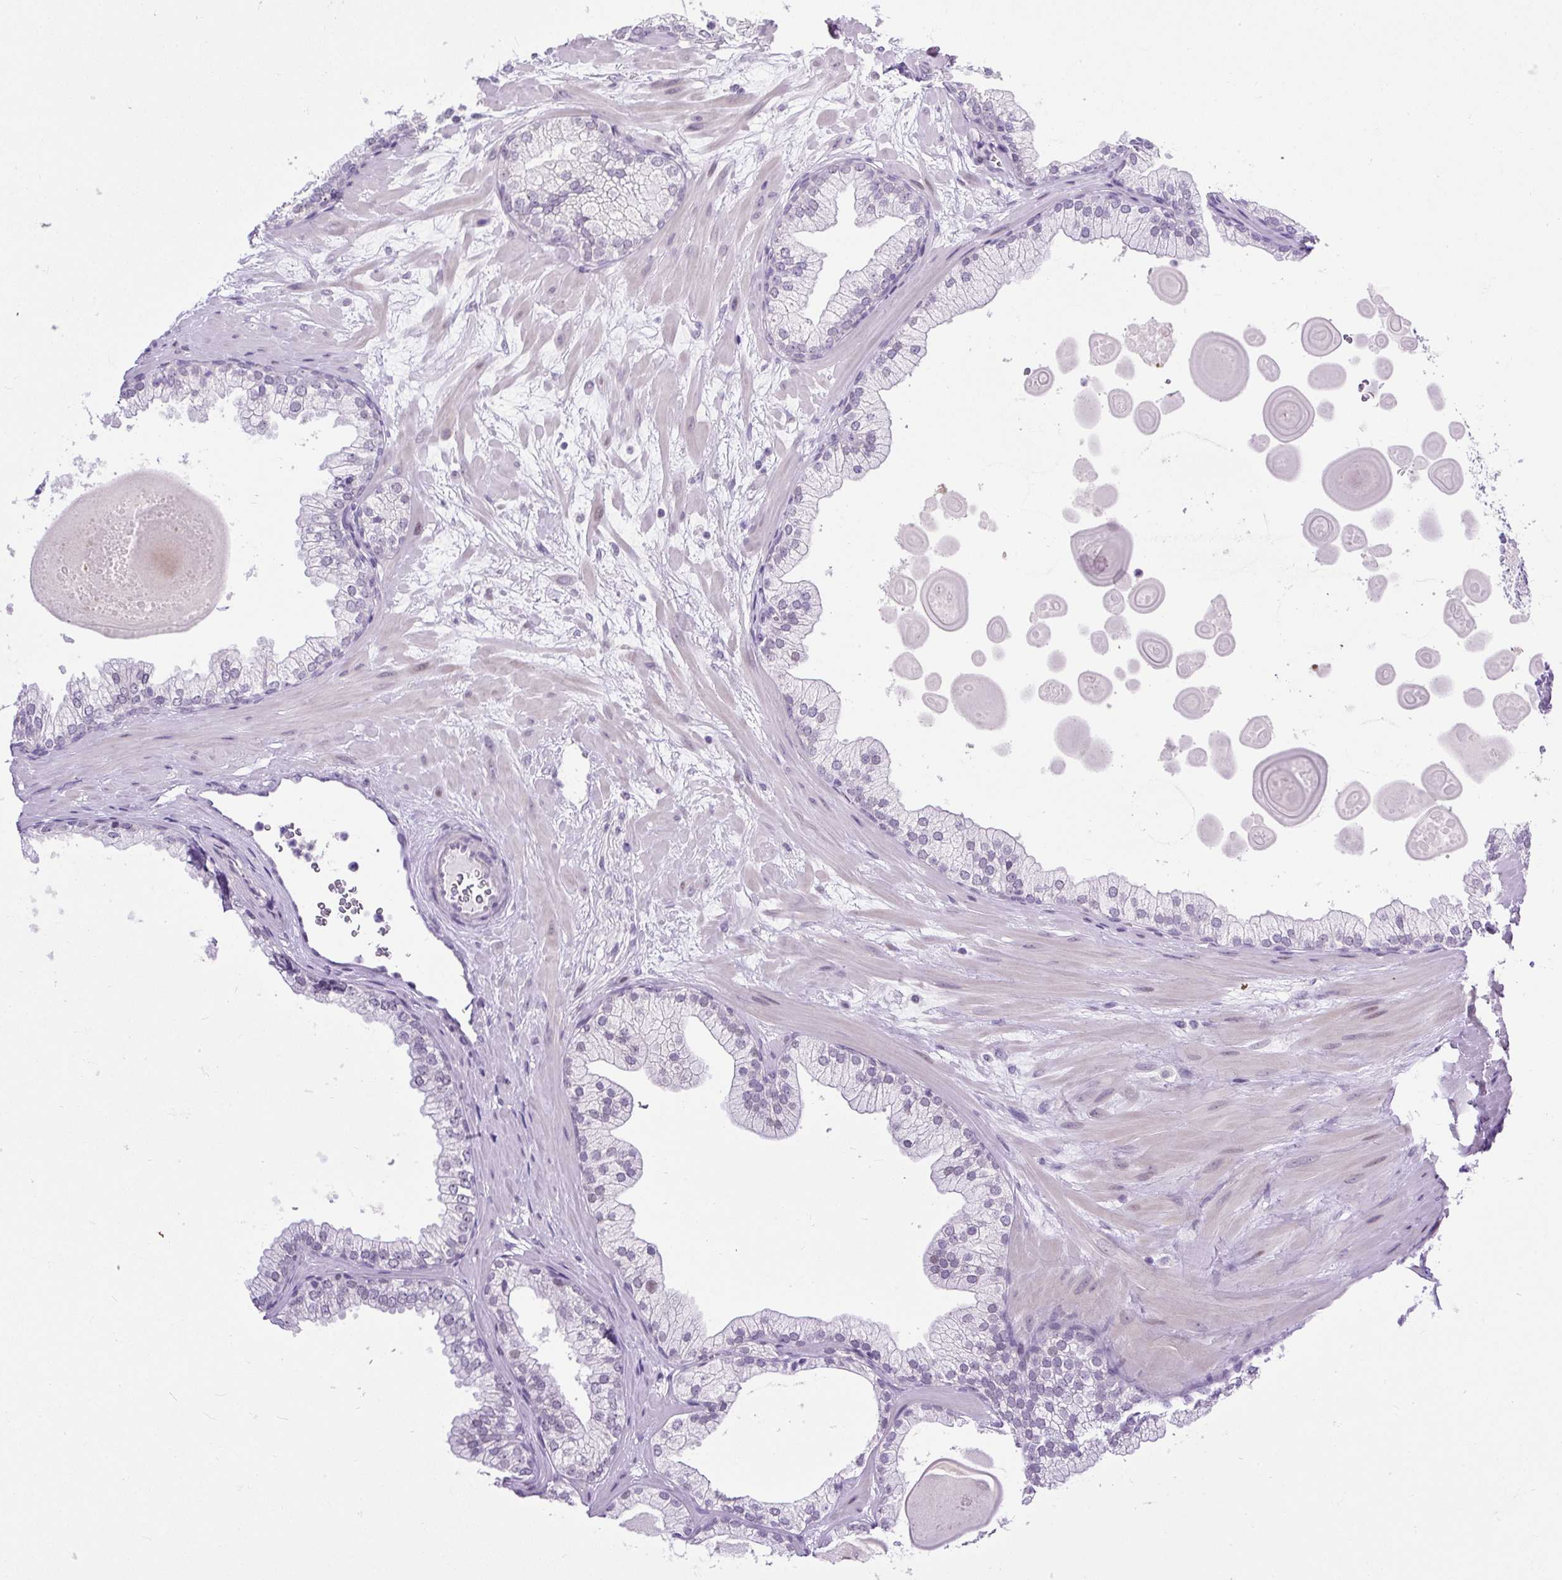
{"staining": {"intensity": "negative", "quantity": "none", "location": "none"}, "tissue": "prostate", "cell_type": "Glandular cells", "image_type": "normal", "snomed": [{"axis": "morphology", "description": "Normal tissue, NOS"}, {"axis": "topography", "description": "Prostate"}, {"axis": "topography", "description": "Peripheral nerve tissue"}], "caption": "This is an IHC image of benign human prostate. There is no staining in glandular cells.", "gene": "WNT10B", "patient": {"sex": "male", "age": 61}}